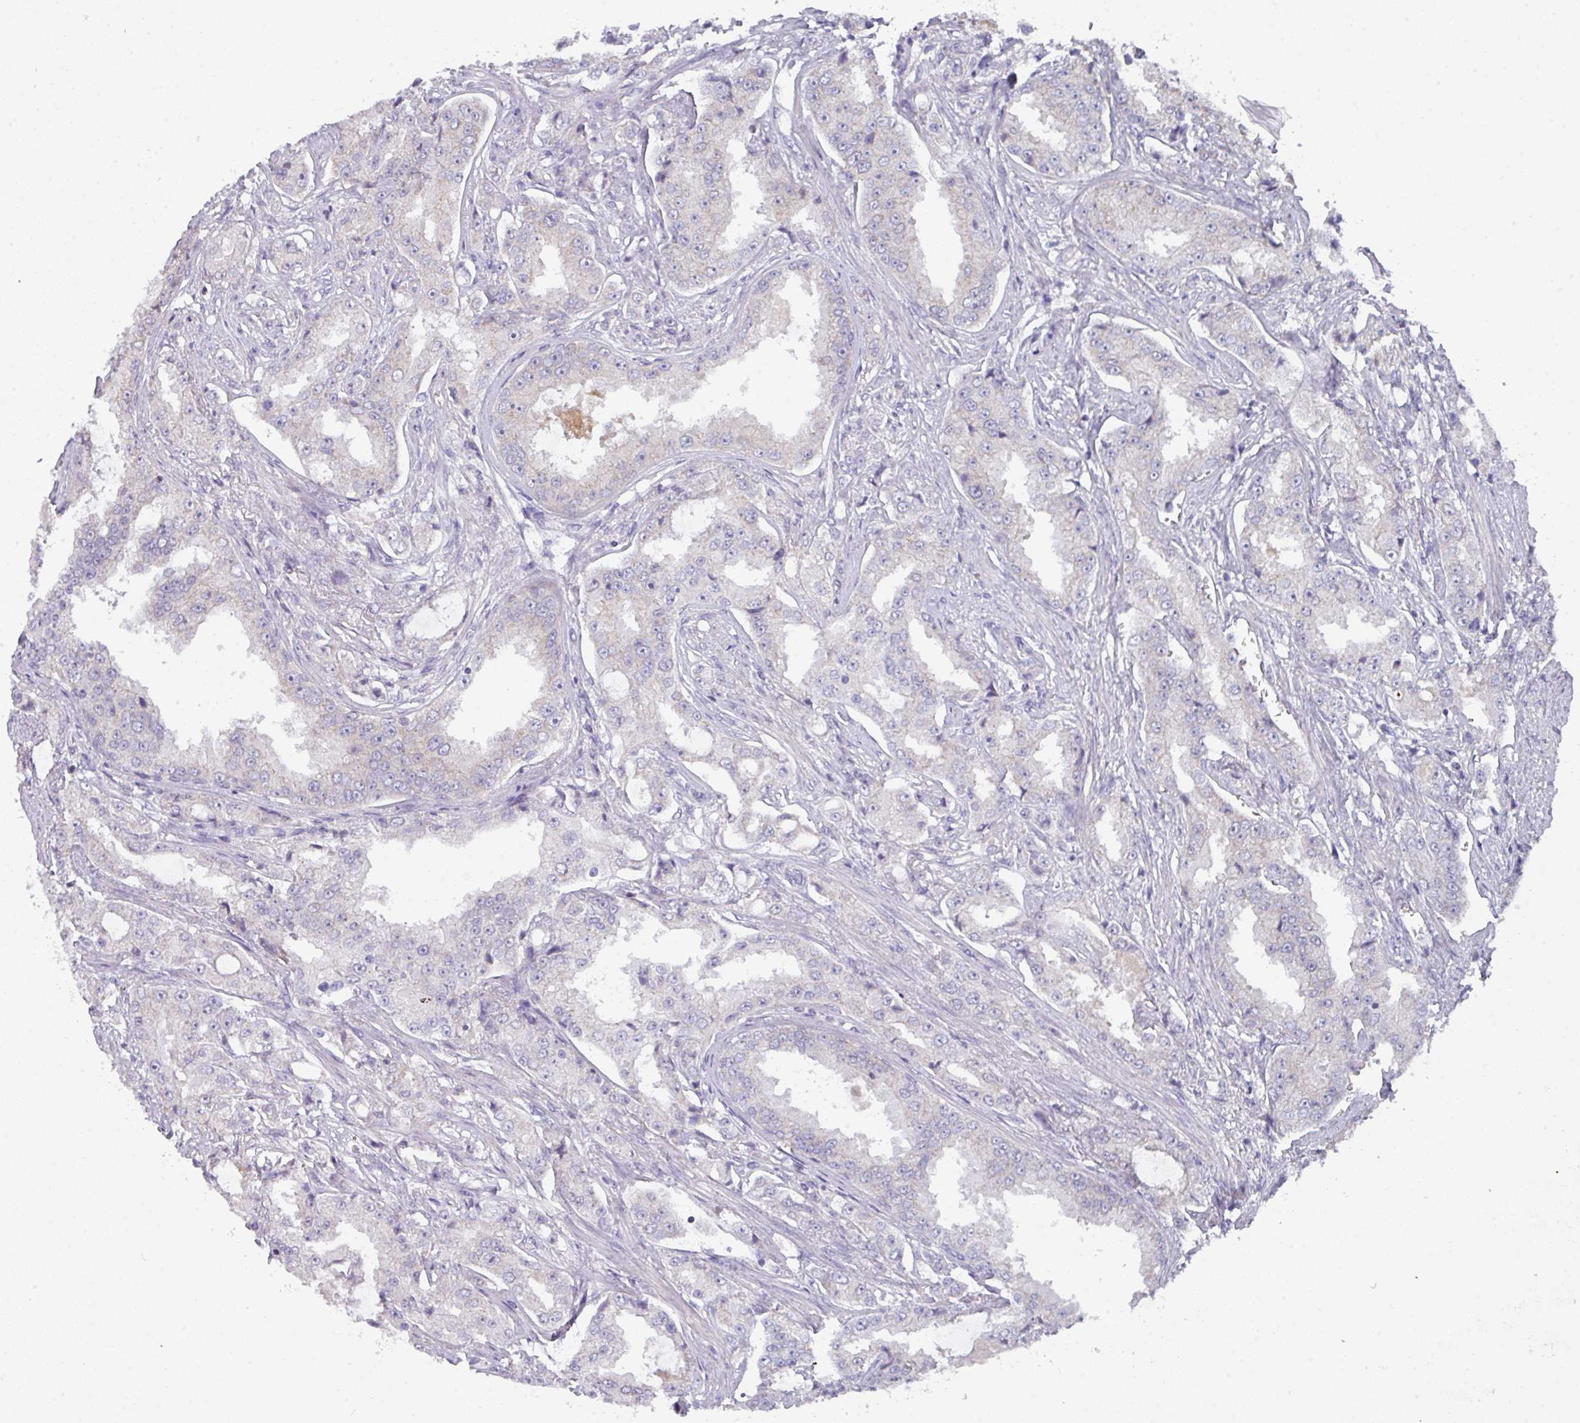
{"staining": {"intensity": "negative", "quantity": "none", "location": "none"}, "tissue": "prostate cancer", "cell_type": "Tumor cells", "image_type": "cancer", "snomed": [{"axis": "morphology", "description": "Adenocarcinoma, High grade"}, {"axis": "topography", "description": "Prostate"}], "caption": "The micrograph demonstrates no significant positivity in tumor cells of adenocarcinoma (high-grade) (prostate).", "gene": "DCAF12L2", "patient": {"sex": "male", "age": 73}}